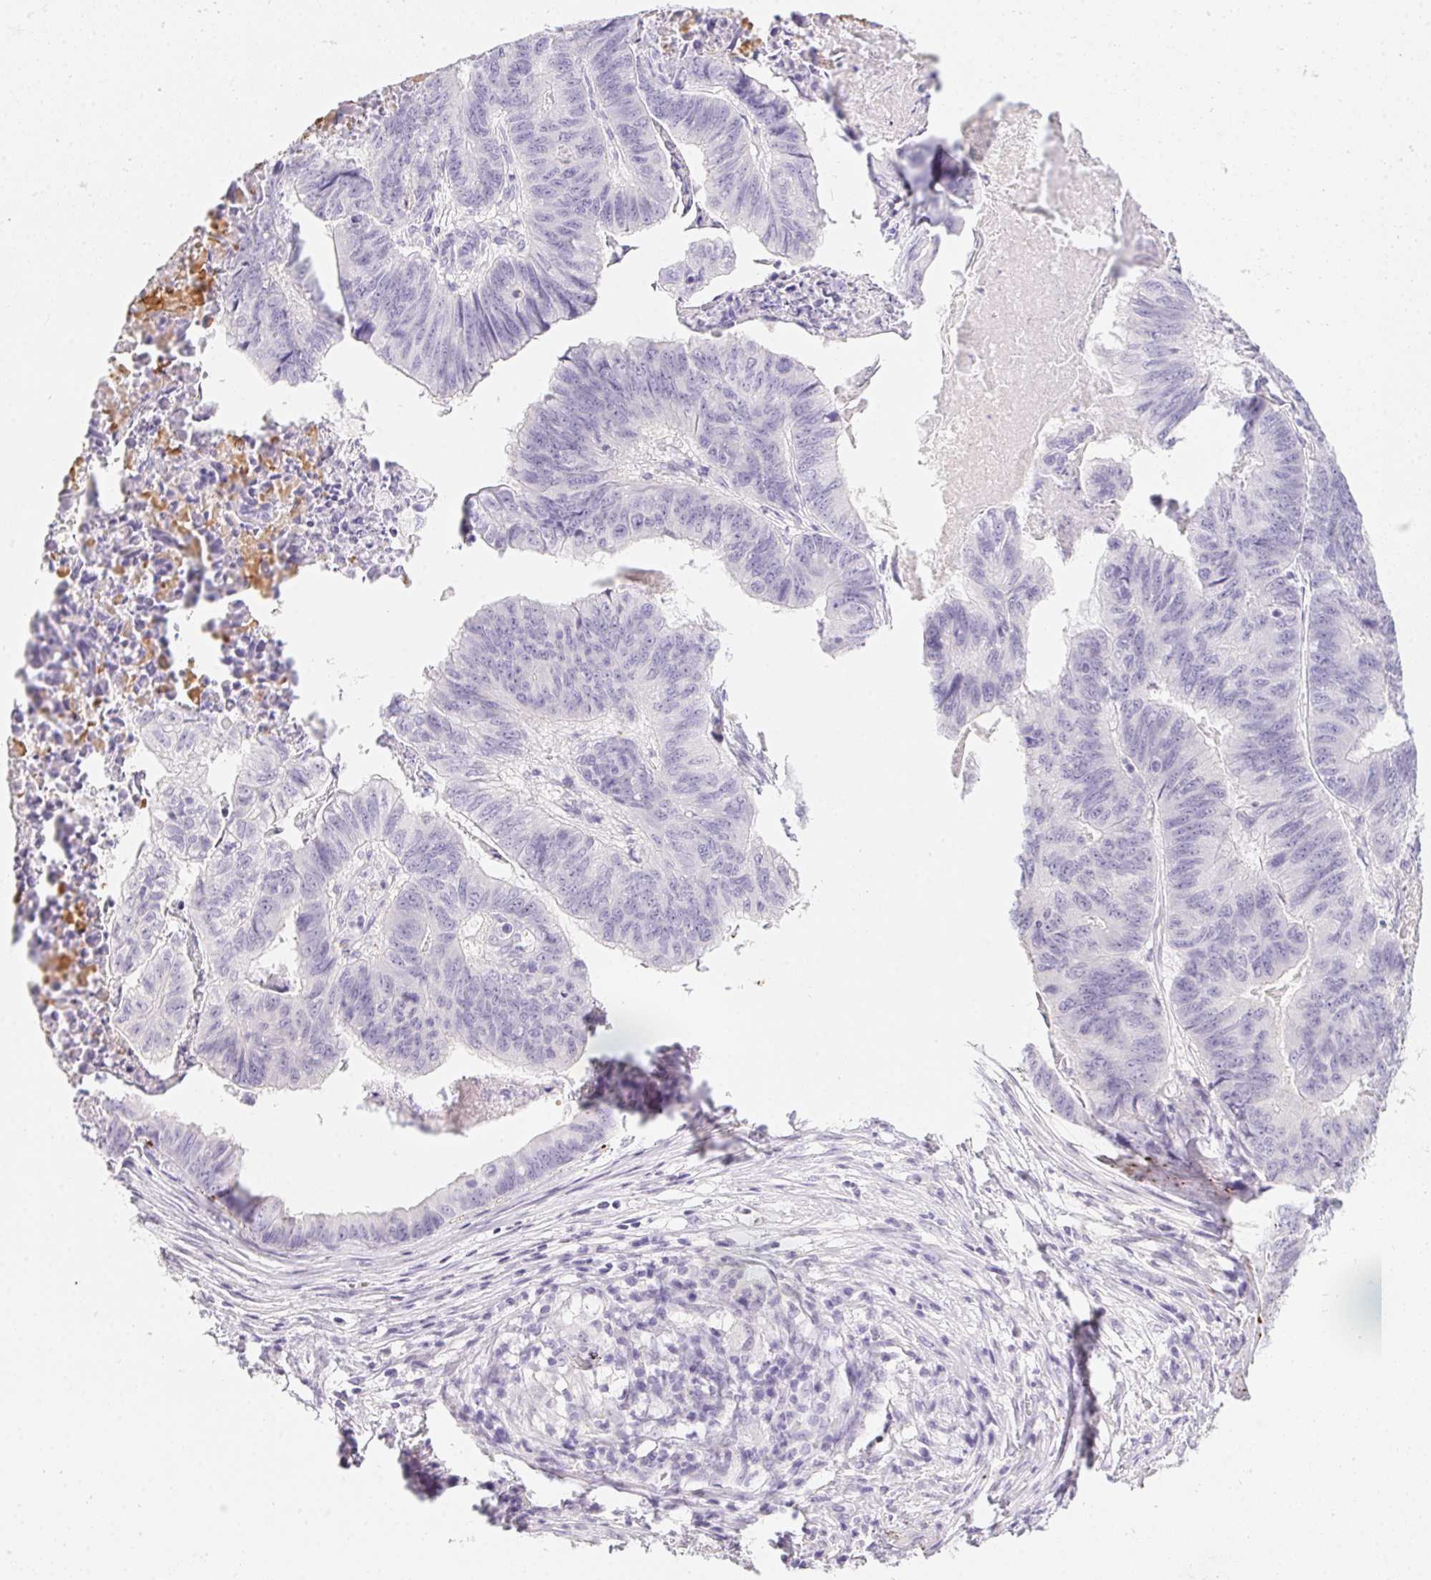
{"staining": {"intensity": "negative", "quantity": "none", "location": "none"}, "tissue": "stomach cancer", "cell_type": "Tumor cells", "image_type": "cancer", "snomed": [{"axis": "morphology", "description": "Adenocarcinoma, NOS"}, {"axis": "topography", "description": "Stomach, lower"}], "caption": "Immunohistochemical staining of stomach cancer reveals no significant expression in tumor cells.", "gene": "MYL4", "patient": {"sex": "male", "age": 77}}